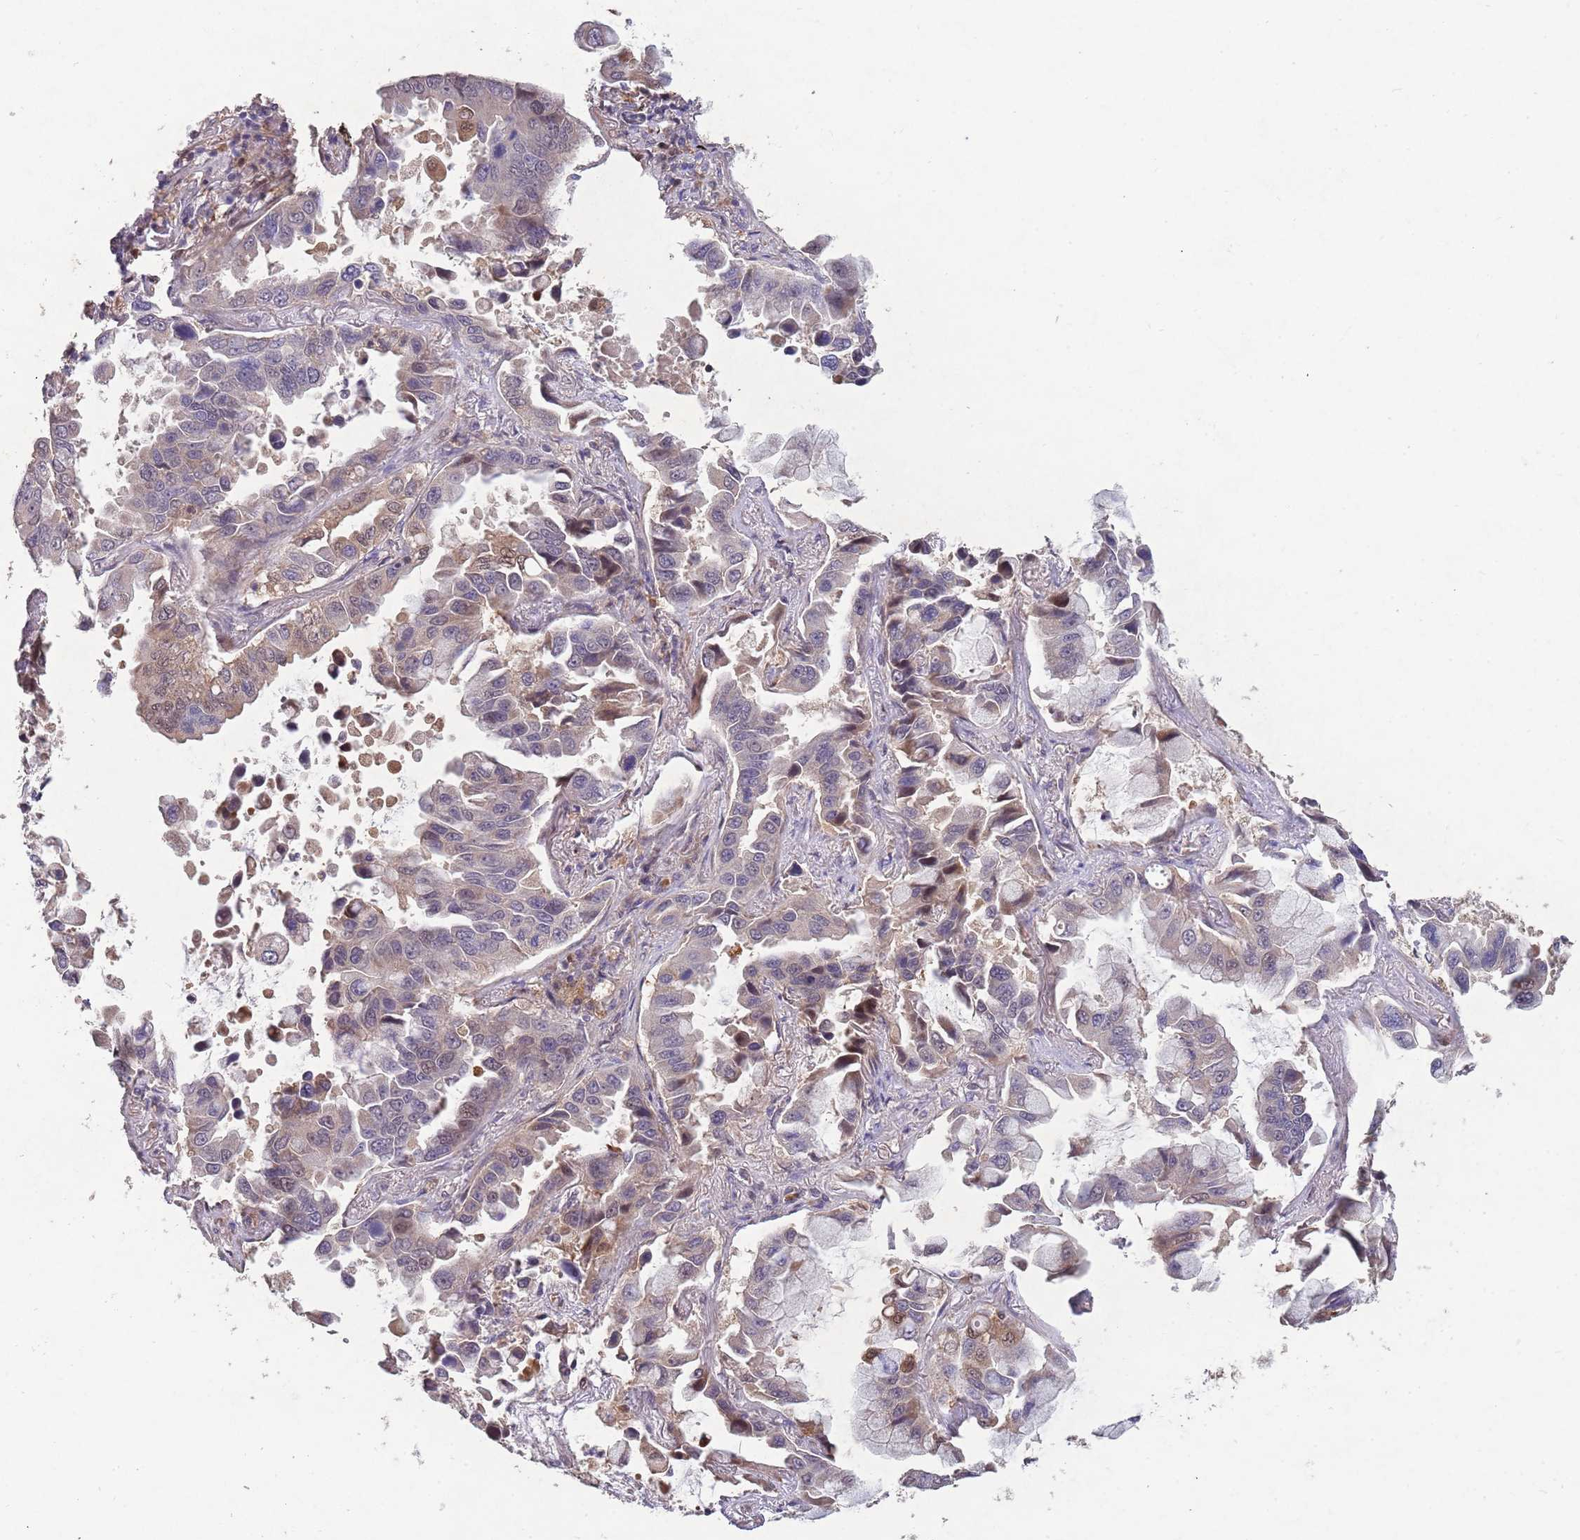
{"staining": {"intensity": "weak", "quantity": "<25%", "location": "cytoplasmic/membranous,nuclear"}, "tissue": "lung cancer", "cell_type": "Tumor cells", "image_type": "cancer", "snomed": [{"axis": "morphology", "description": "Adenocarcinoma, NOS"}, {"axis": "topography", "description": "Lung"}], "caption": "IHC histopathology image of lung cancer (adenocarcinoma) stained for a protein (brown), which displays no staining in tumor cells.", "gene": "ZNF639", "patient": {"sex": "male", "age": 64}}